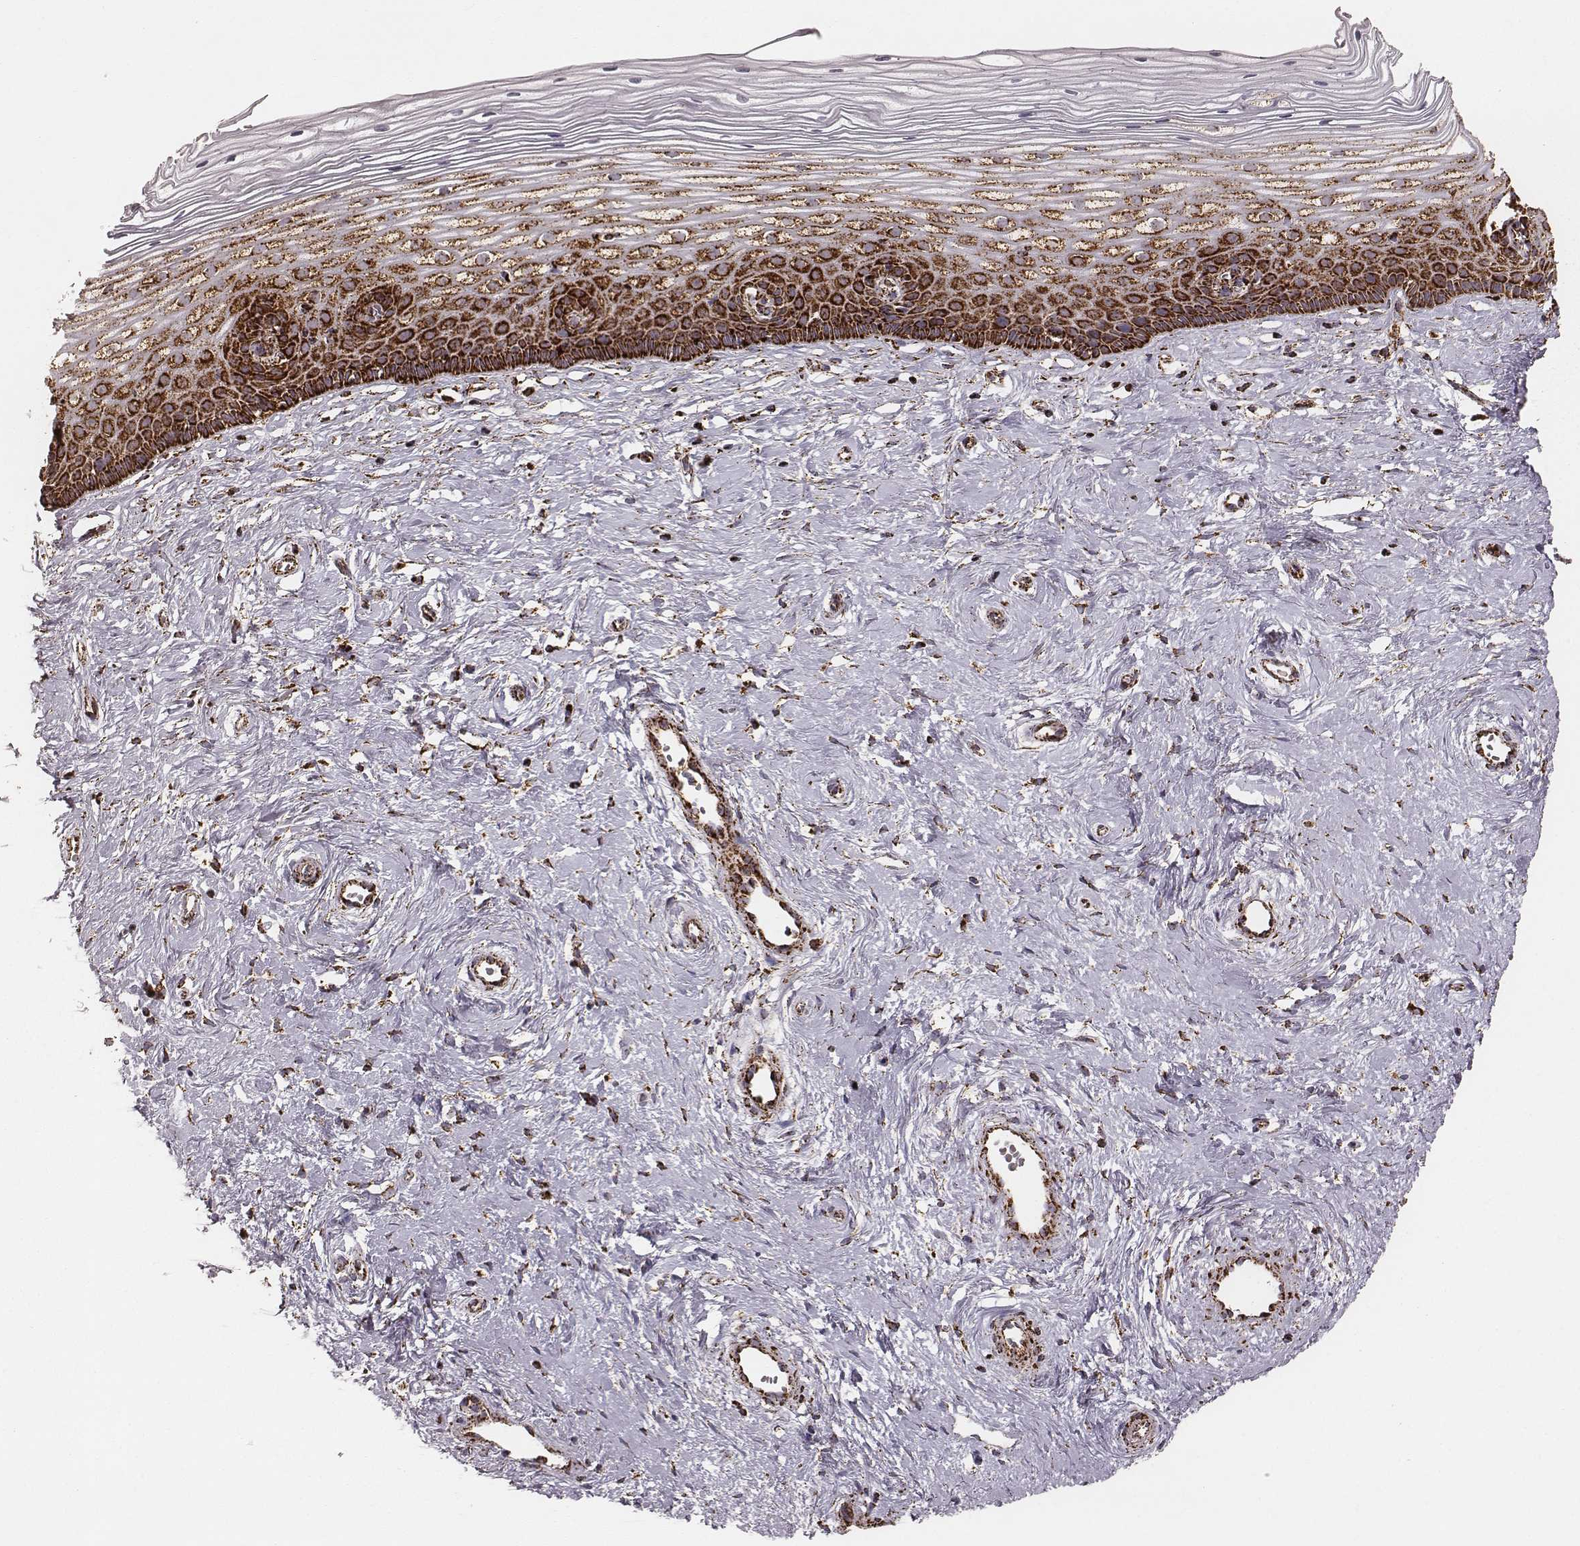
{"staining": {"intensity": "strong", "quantity": ">75%", "location": "cytoplasmic/membranous"}, "tissue": "cervix", "cell_type": "Glandular cells", "image_type": "normal", "snomed": [{"axis": "morphology", "description": "Normal tissue, NOS"}, {"axis": "topography", "description": "Cervix"}], "caption": "Immunohistochemical staining of benign human cervix reveals >75% levels of strong cytoplasmic/membranous protein positivity in about >75% of glandular cells. Nuclei are stained in blue.", "gene": "TUFM", "patient": {"sex": "female", "age": 40}}